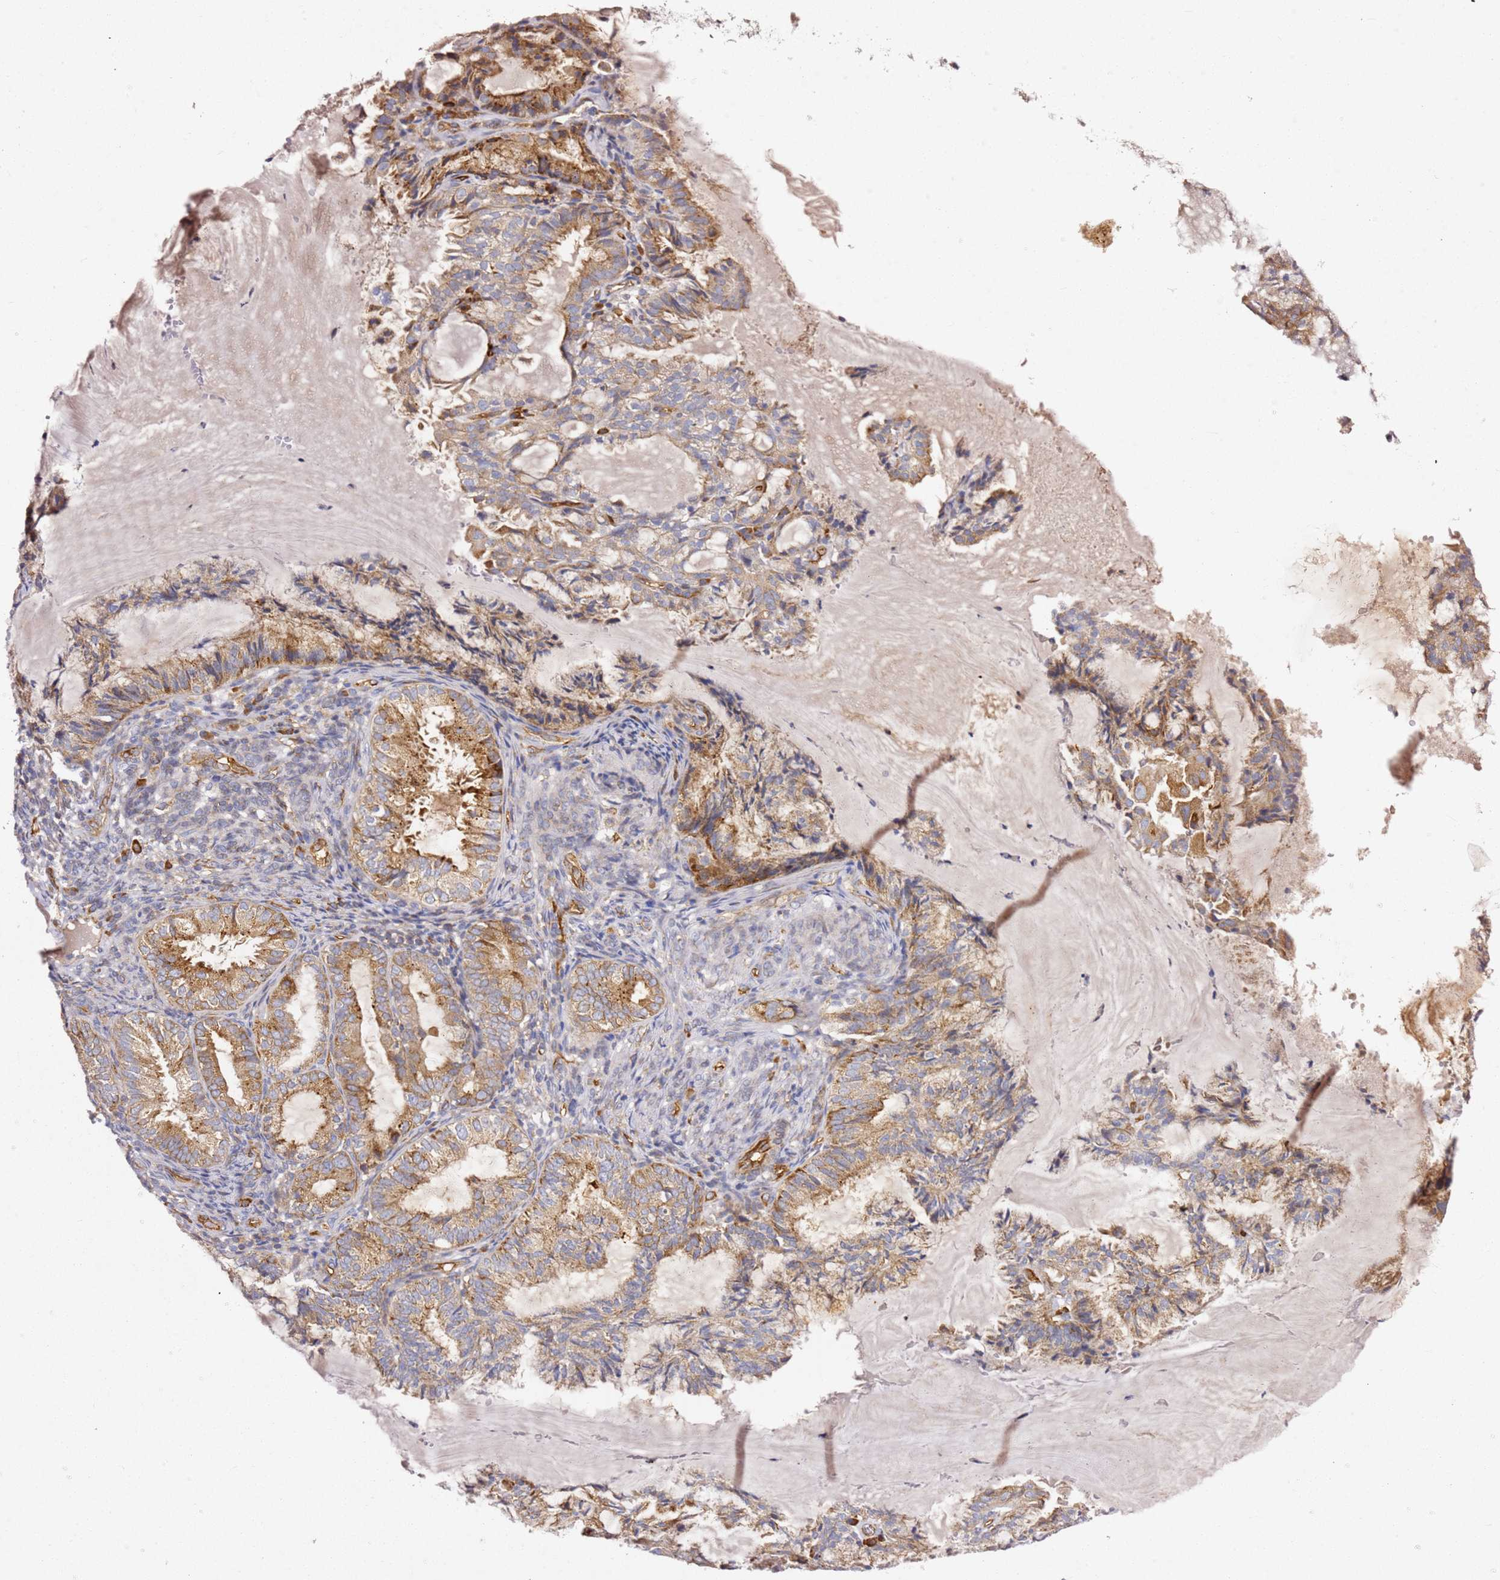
{"staining": {"intensity": "moderate", "quantity": ">75%", "location": "cytoplasmic/membranous"}, "tissue": "endometrial cancer", "cell_type": "Tumor cells", "image_type": "cancer", "snomed": [{"axis": "morphology", "description": "Adenocarcinoma, NOS"}, {"axis": "topography", "description": "Endometrium"}], "caption": "Brown immunohistochemical staining in human endometrial cancer exhibits moderate cytoplasmic/membranous staining in about >75% of tumor cells.", "gene": "KIF7", "patient": {"sex": "female", "age": 86}}